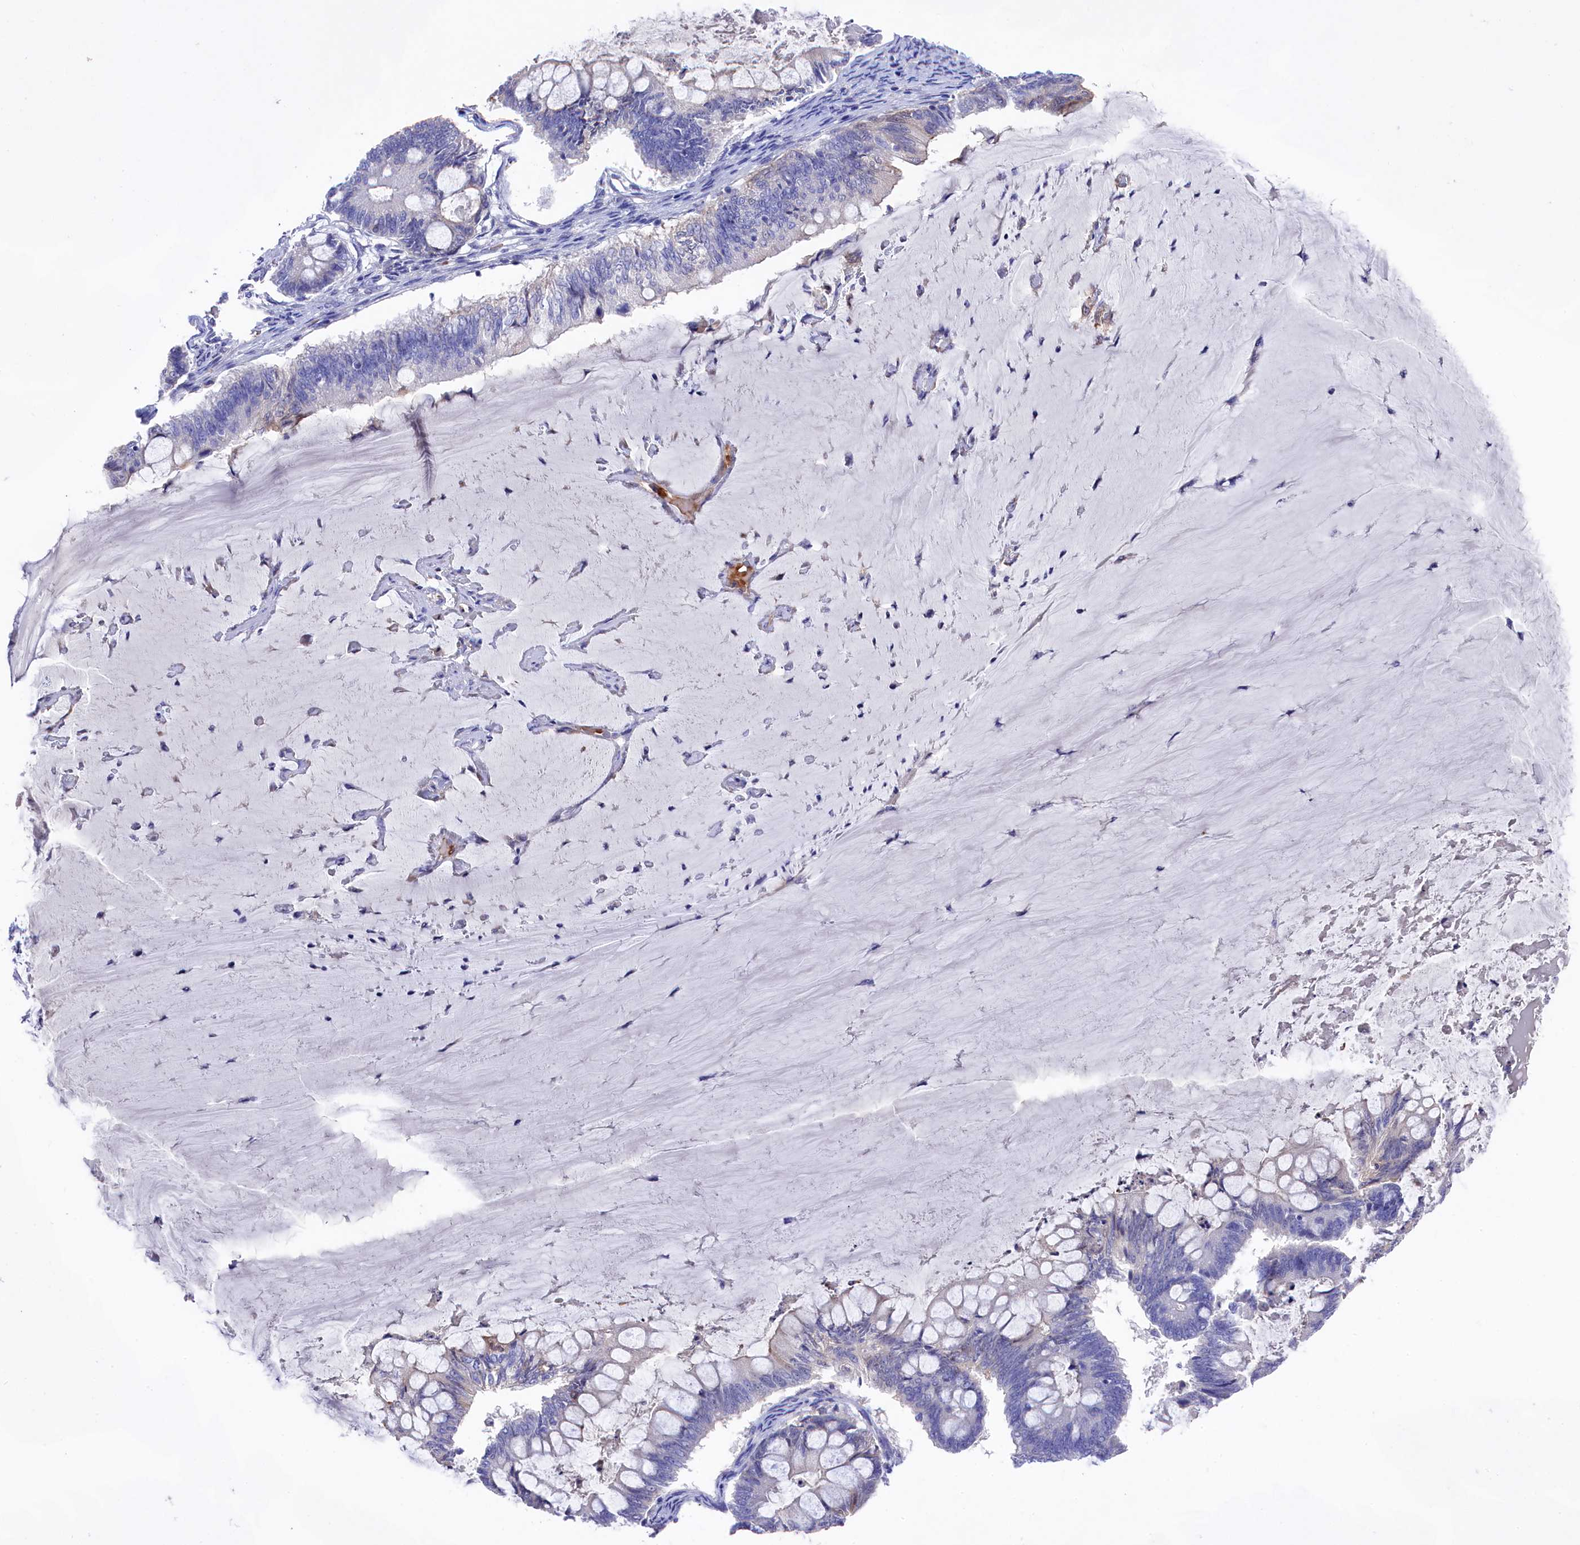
{"staining": {"intensity": "moderate", "quantity": "<25%", "location": "cytoplasmic/membranous"}, "tissue": "ovarian cancer", "cell_type": "Tumor cells", "image_type": "cancer", "snomed": [{"axis": "morphology", "description": "Cystadenocarcinoma, mucinous, NOS"}, {"axis": "topography", "description": "Ovary"}], "caption": "Ovarian cancer (mucinous cystadenocarcinoma) tissue shows moderate cytoplasmic/membranous expression in approximately <25% of tumor cells, visualized by immunohistochemistry.", "gene": "LHFPL4", "patient": {"sex": "female", "age": 61}}